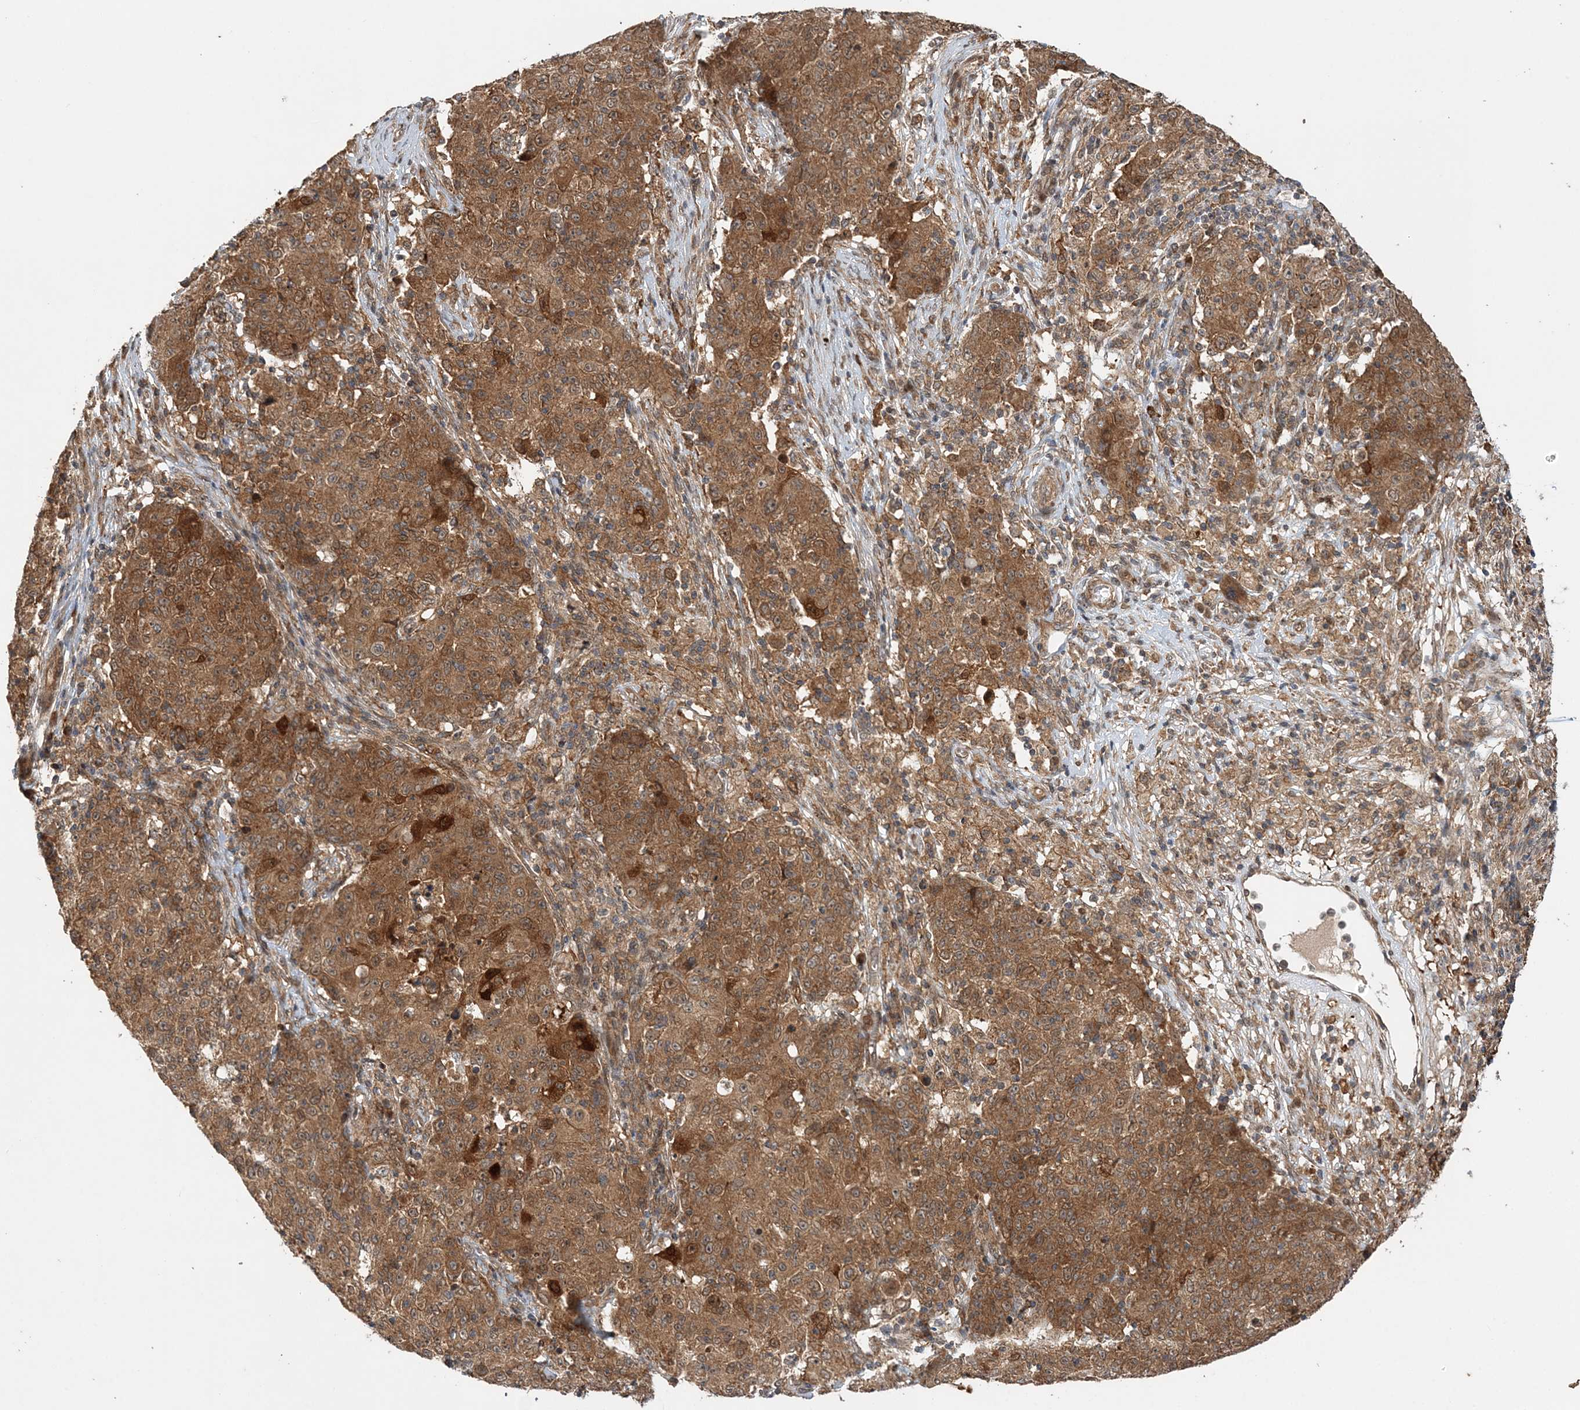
{"staining": {"intensity": "moderate", "quantity": ">75%", "location": "cytoplasmic/membranous"}, "tissue": "ovarian cancer", "cell_type": "Tumor cells", "image_type": "cancer", "snomed": [{"axis": "morphology", "description": "Carcinoma, endometroid"}, {"axis": "topography", "description": "Ovary"}], "caption": "Approximately >75% of tumor cells in endometroid carcinoma (ovarian) exhibit moderate cytoplasmic/membranous protein positivity as visualized by brown immunohistochemical staining.", "gene": "UBTD2", "patient": {"sex": "female", "age": 42}}